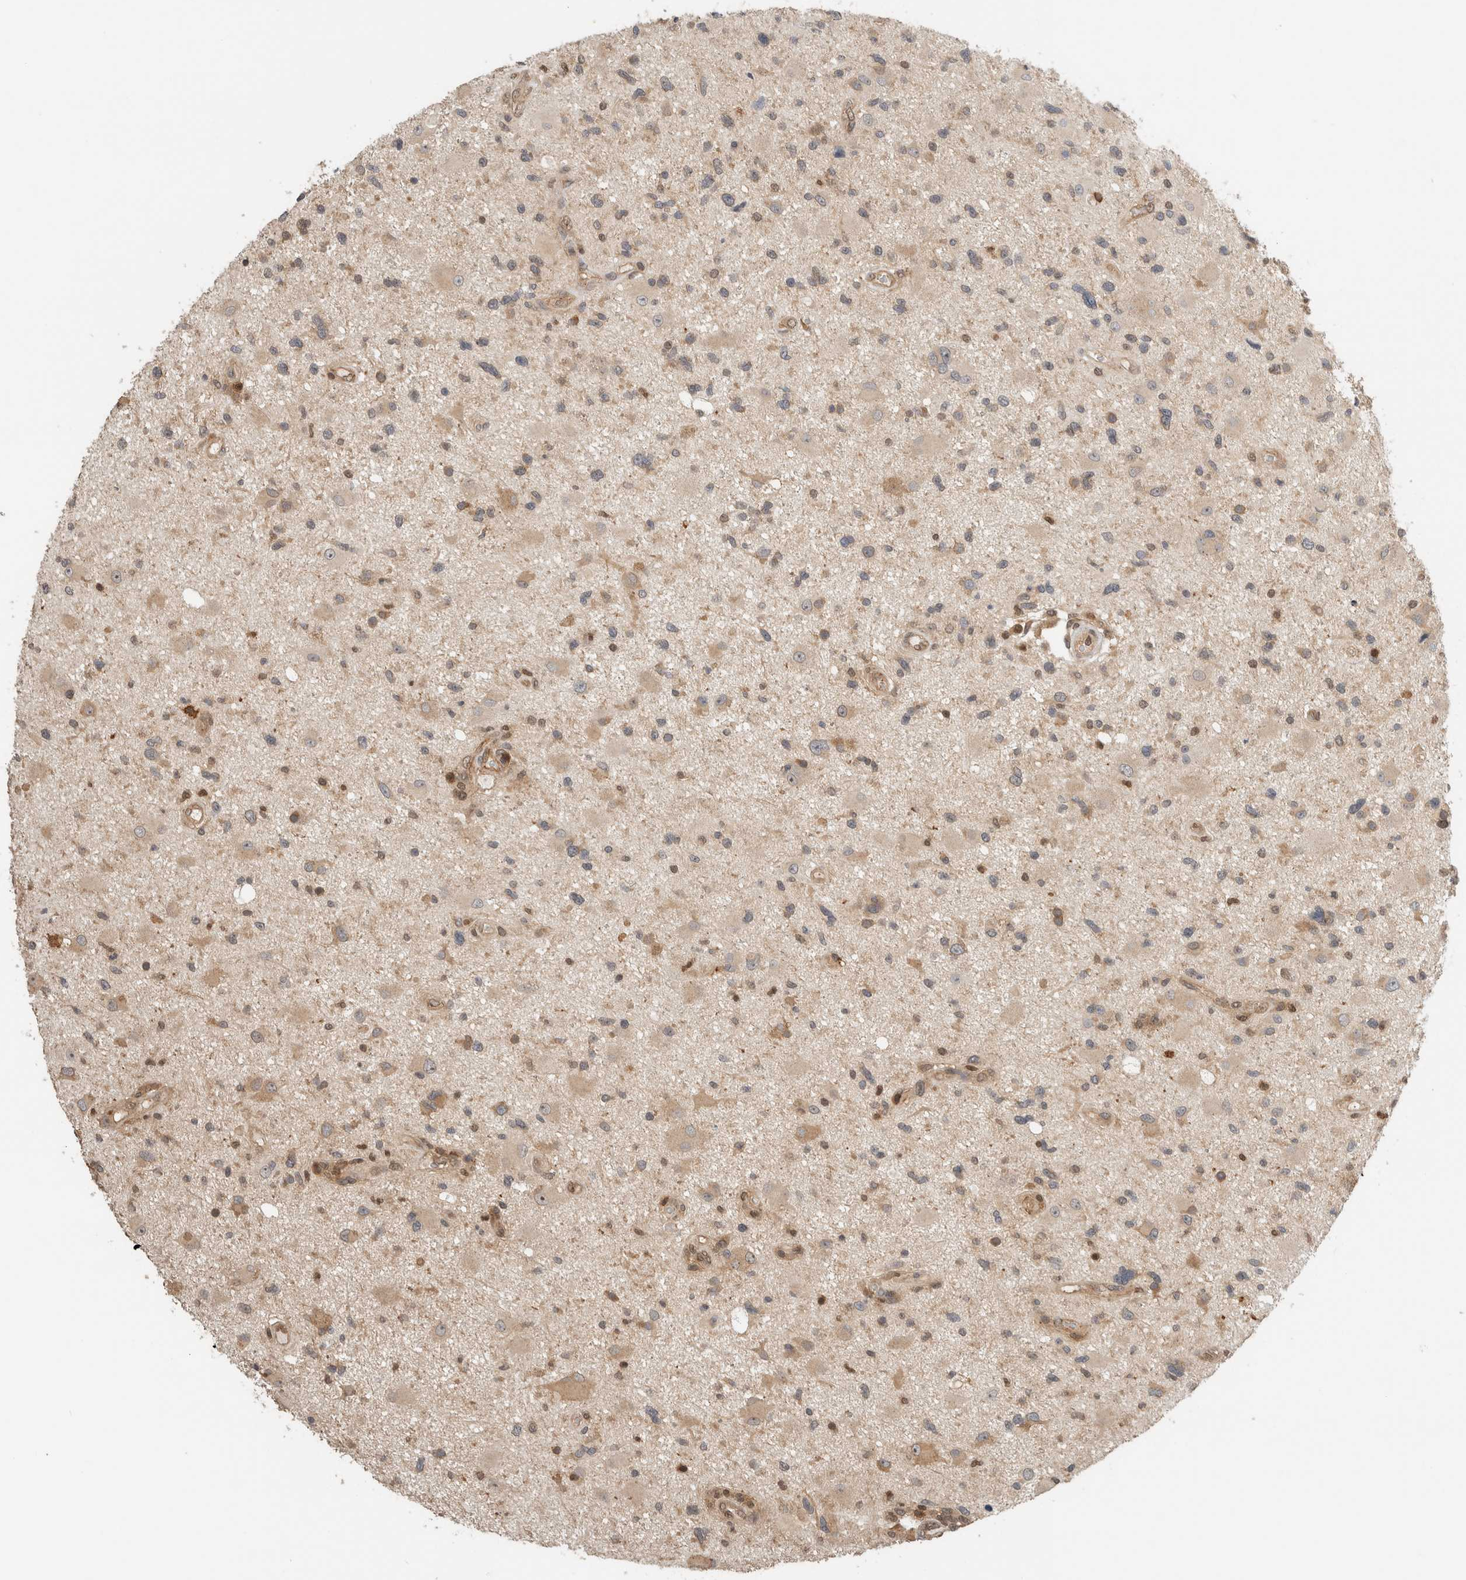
{"staining": {"intensity": "moderate", "quantity": "<25%", "location": "cytoplasmic/membranous"}, "tissue": "glioma", "cell_type": "Tumor cells", "image_type": "cancer", "snomed": [{"axis": "morphology", "description": "Glioma, malignant, High grade"}, {"axis": "topography", "description": "Brain"}], "caption": "Protein positivity by immunohistochemistry demonstrates moderate cytoplasmic/membranous positivity in about <25% of tumor cells in malignant high-grade glioma. (brown staining indicates protein expression, while blue staining denotes nuclei).", "gene": "PFDN4", "patient": {"sex": "male", "age": 33}}